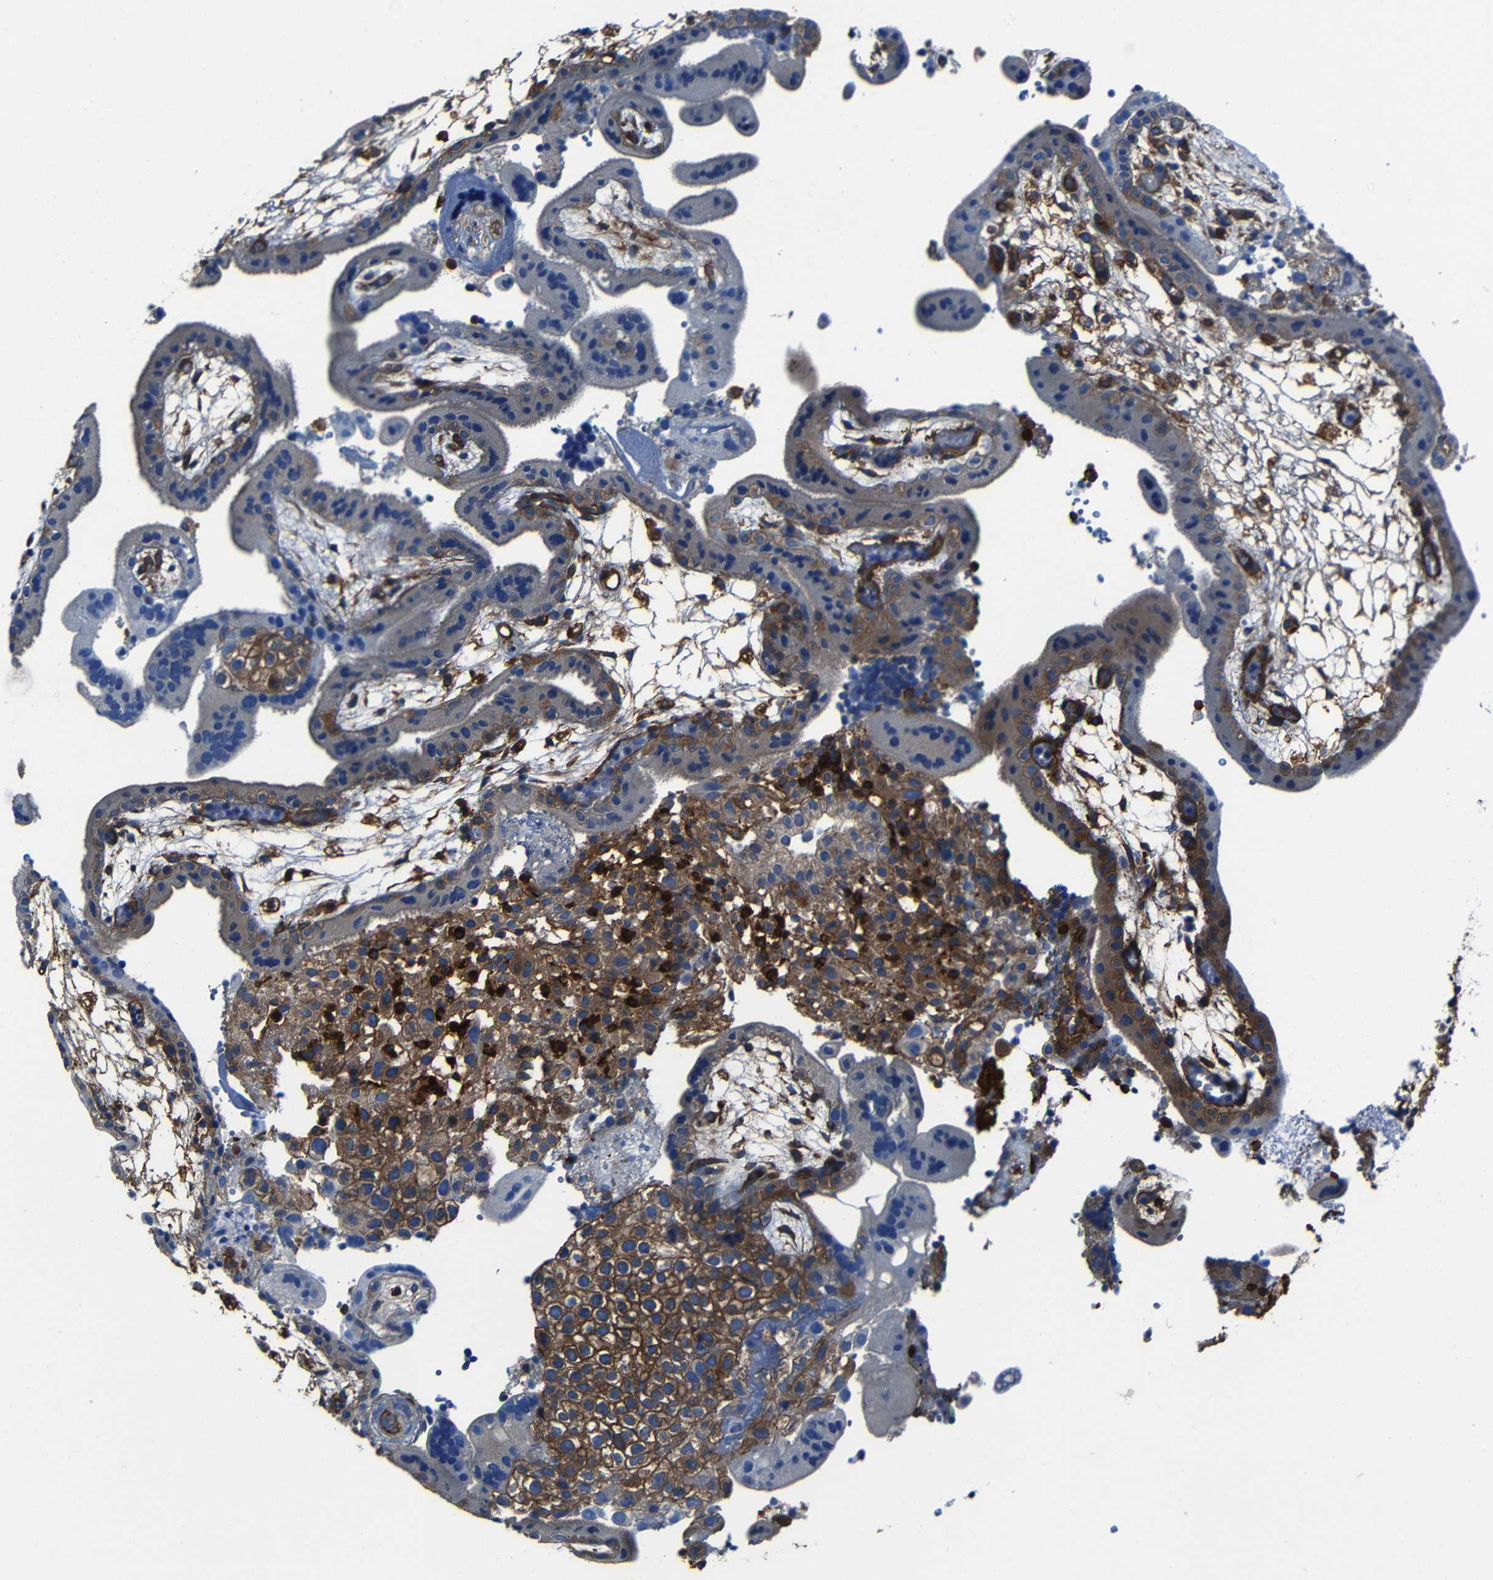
{"staining": {"intensity": "strong", "quantity": ">75%", "location": "cytoplasmic/membranous"}, "tissue": "placenta", "cell_type": "Decidual cells", "image_type": "normal", "snomed": [{"axis": "morphology", "description": "Normal tissue, NOS"}, {"axis": "topography", "description": "Placenta"}], "caption": "Strong cytoplasmic/membranous staining for a protein is seen in about >75% of decidual cells of normal placenta using immunohistochemistry (IHC).", "gene": "ARHGEF1", "patient": {"sex": "female", "age": 18}}